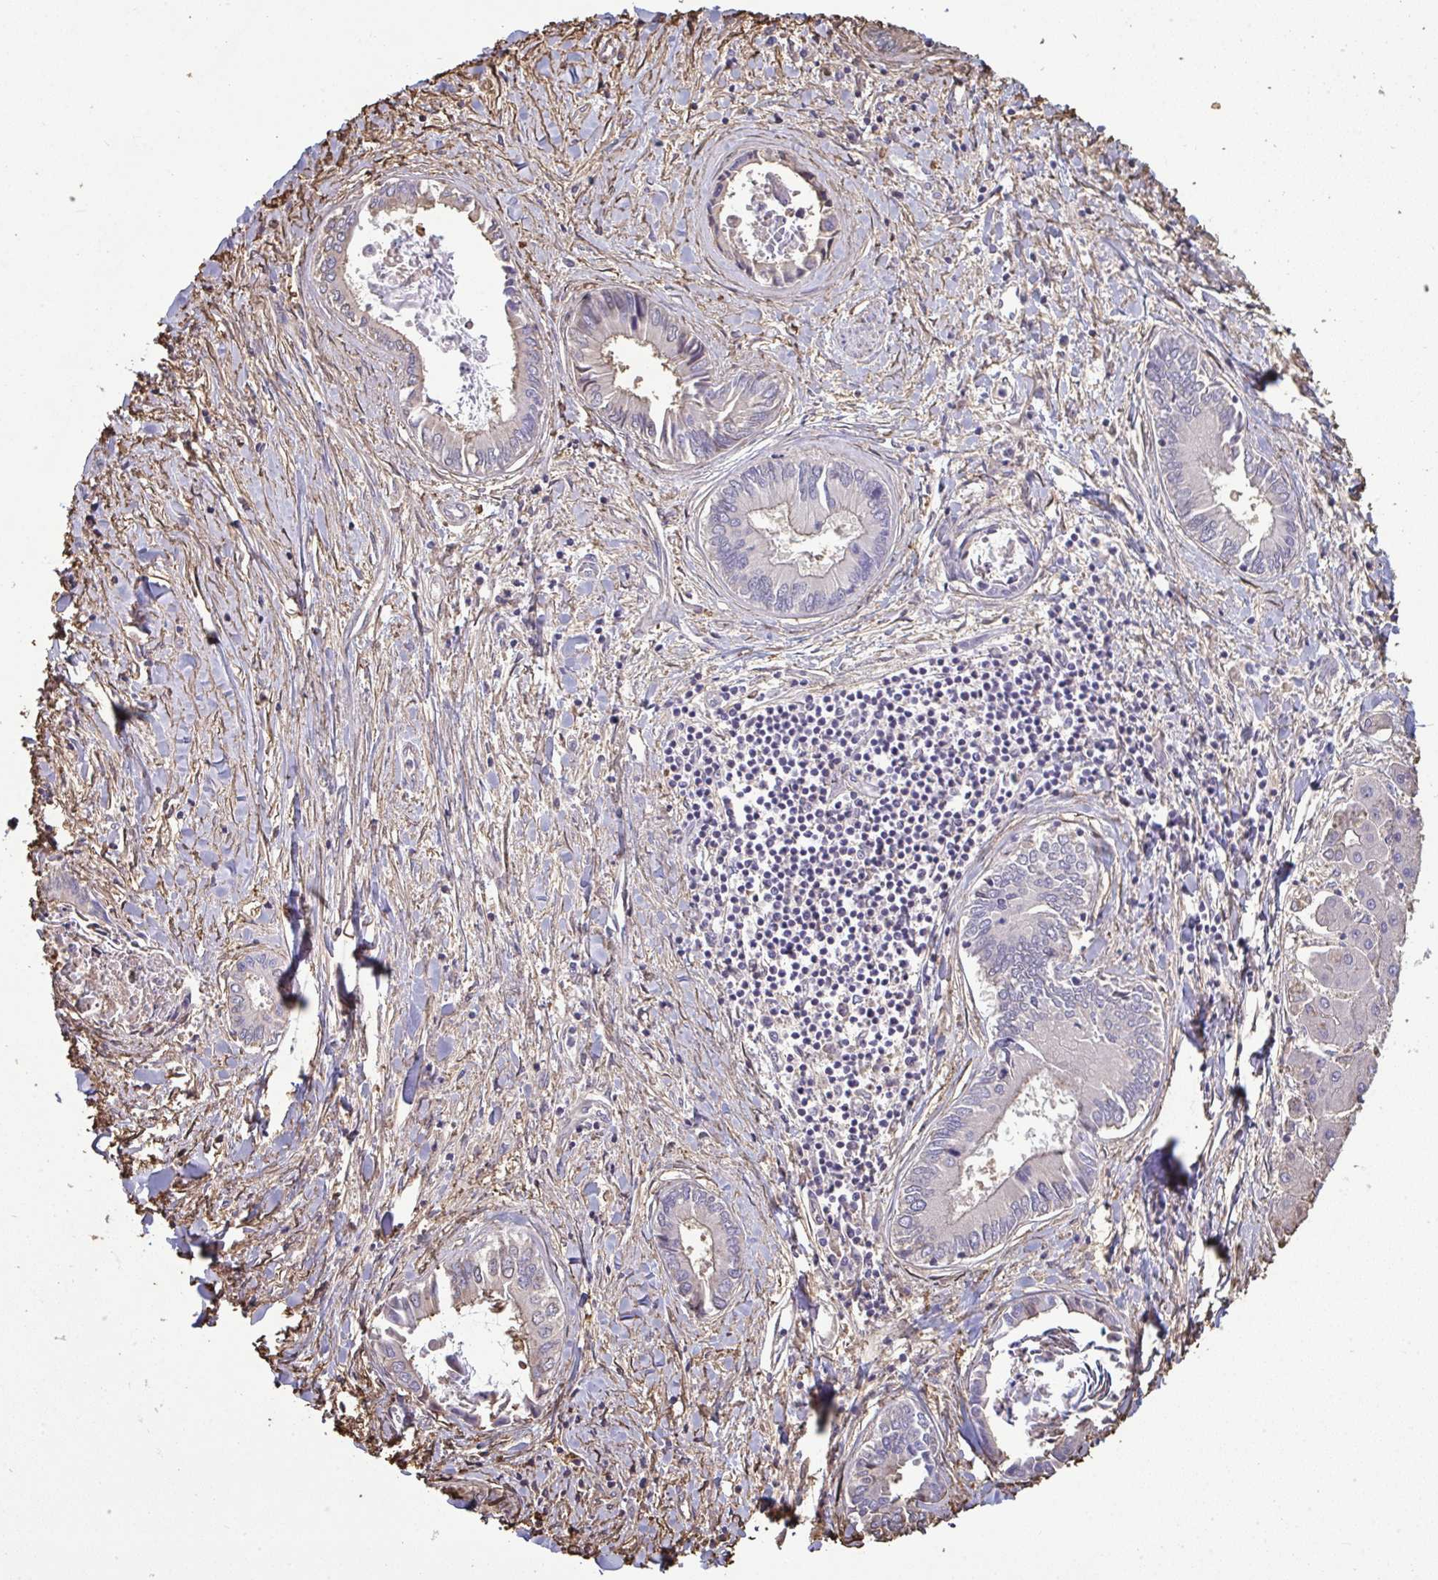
{"staining": {"intensity": "moderate", "quantity": "<25%", "location": "cytoplasmic/membranous"}, "tissue": "liver cancer", "cell_type": "Tumor cells", "image_type": "cancer", "snomed": [{"axis": "morphology", "description": "Cholangiocarcinoma"}, {"axis": "topography", "description": "Liver"}], "caption": "This is an image of immunohistochemistry (IHC) staining of cholangiocarcinoma (liver), which shows moderate staining in the cytoplasmic/membranous of tumor cells.", "gene": "ANXA5", "patient": {"sex": "male", "age": 66}}